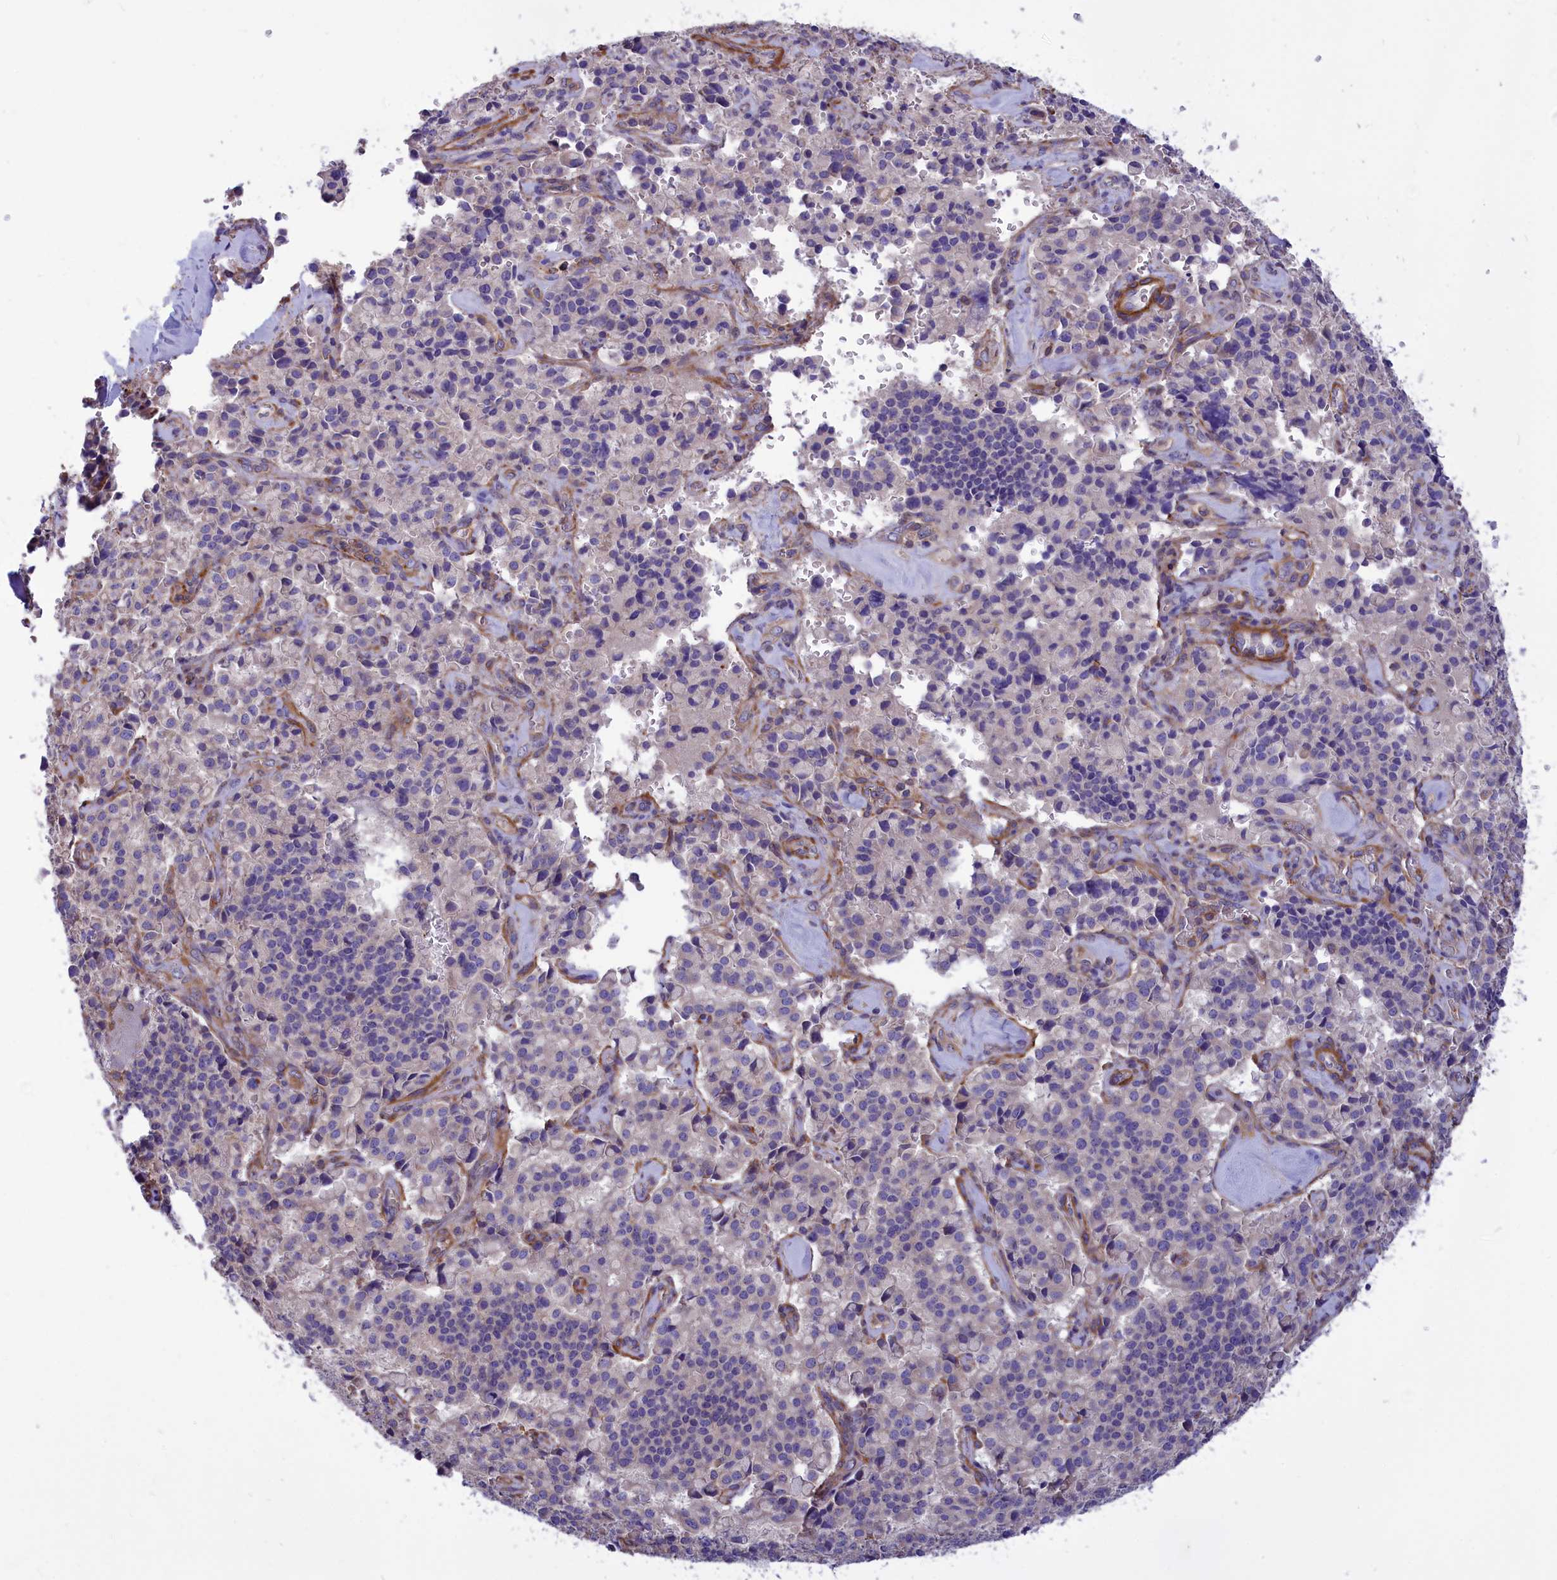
{"staining": {"intensity": "negative", "quantity": "none", "location": "none"}, "tissue": "pancreatic cancer", "cell_type": "Tumor cells", "image_type": "cancer", "snomed": [{"axis": "morphology", "description": "Adenocarcinoma, NOS"}, {"axis": "topography", "description": "Pancreas"}], "caption": "This is an IHC histopathology image of pancreatic cancer (adenocarcinoma). There is no positivity in tumor cells.", "gene": "AMDHD2", "patient": {"sex": "male", "age": 65}}